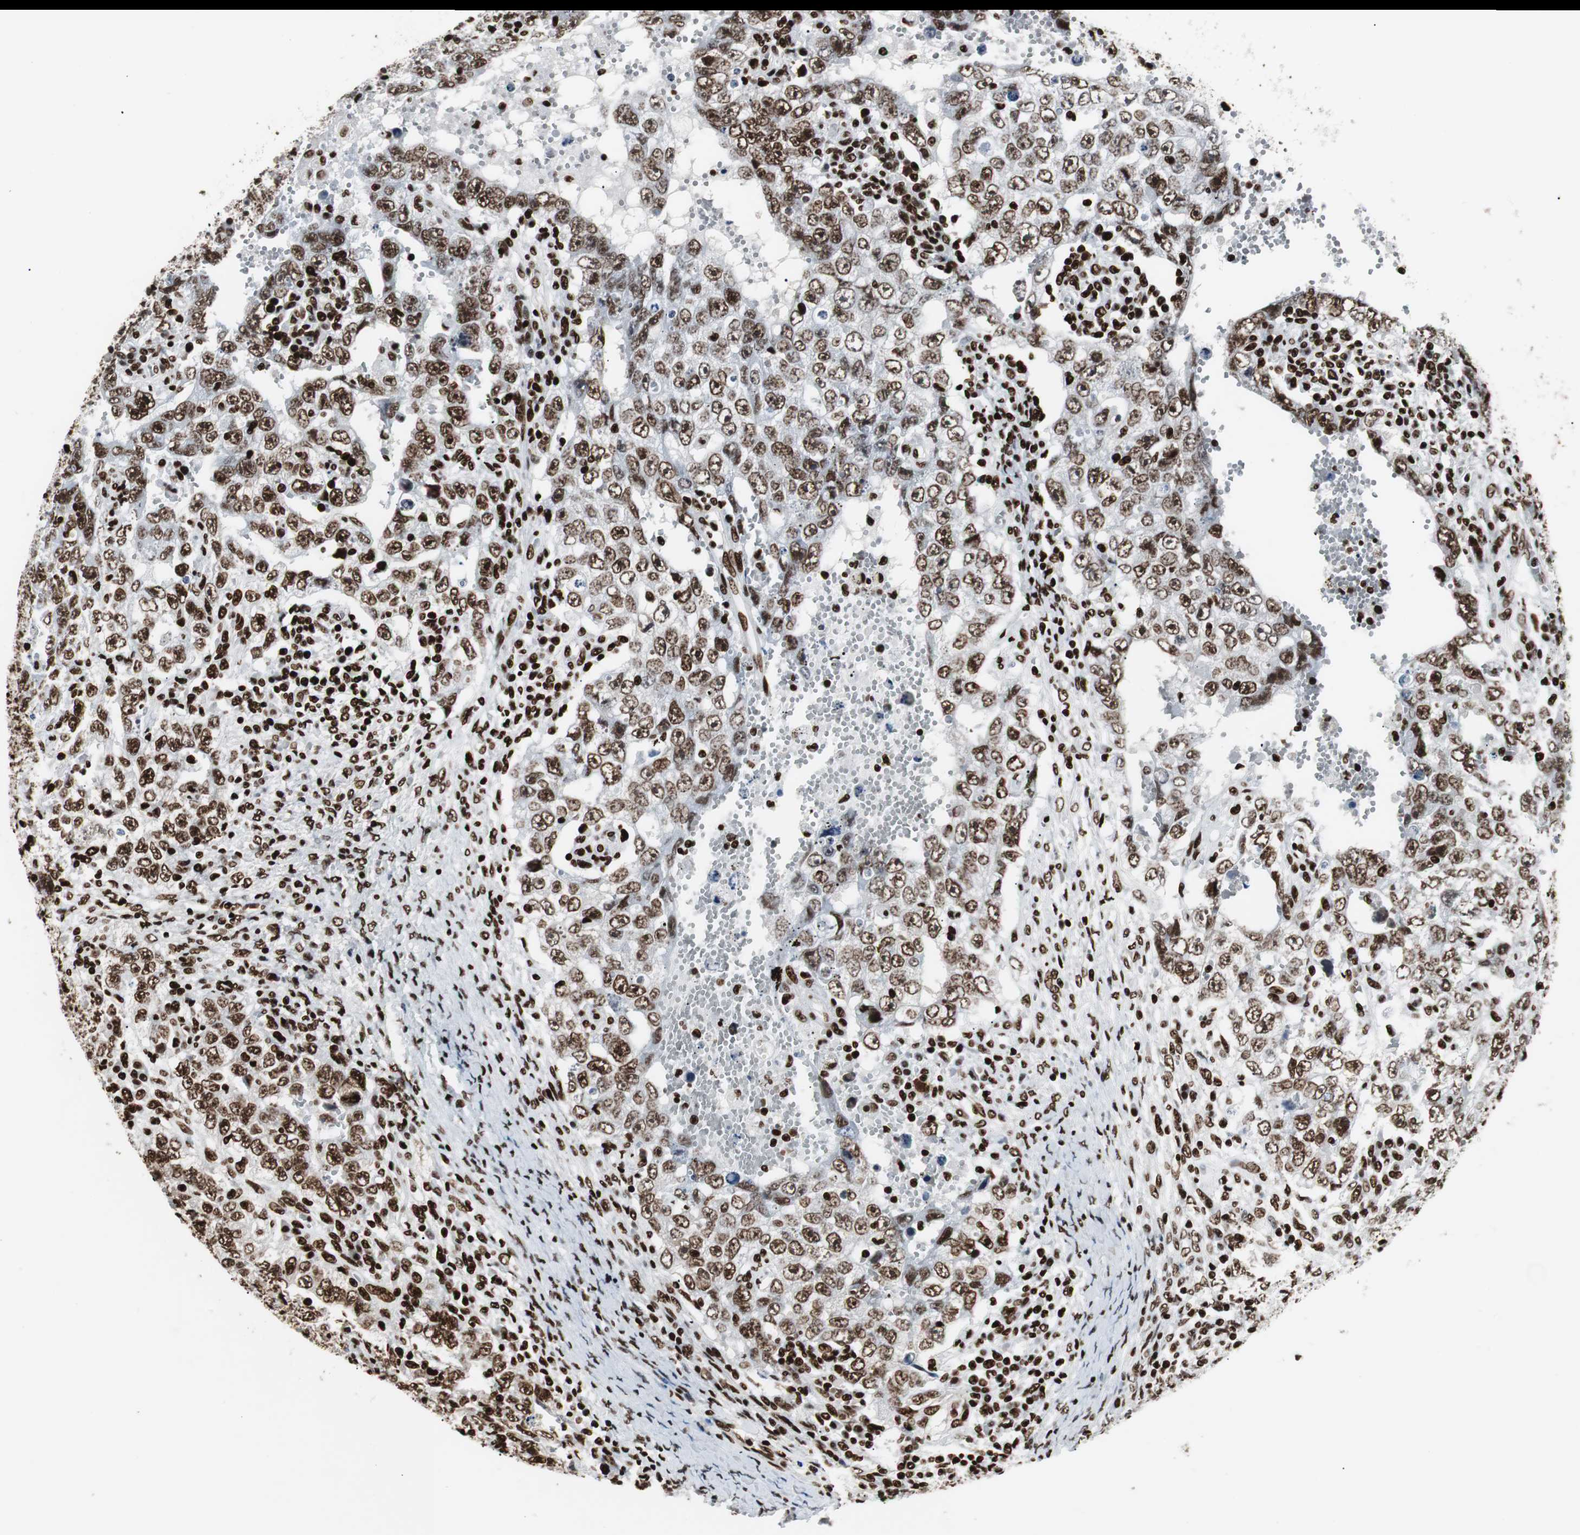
{"staining": {"intensity": "strong", "quantity": ">75%", "location": "nuclear"}, "tissue": "testis cancer", "cell_type": "Tumor cells", "image_type": "cancer", "snomed": [{"axis": "morphology", "description": "Carcinoma, Embryonal, NOS"}, {"axis": "topography", "description": "Testis"}], "caption": "This is a photomicrograph of immunohistochemistry (IHC) staining of embryonal carcinoma (testis), which shows strong staining in the nuclear of tumor cells.", "gene": "MTA2", "patient": {"sex": "male", "age": 26}}